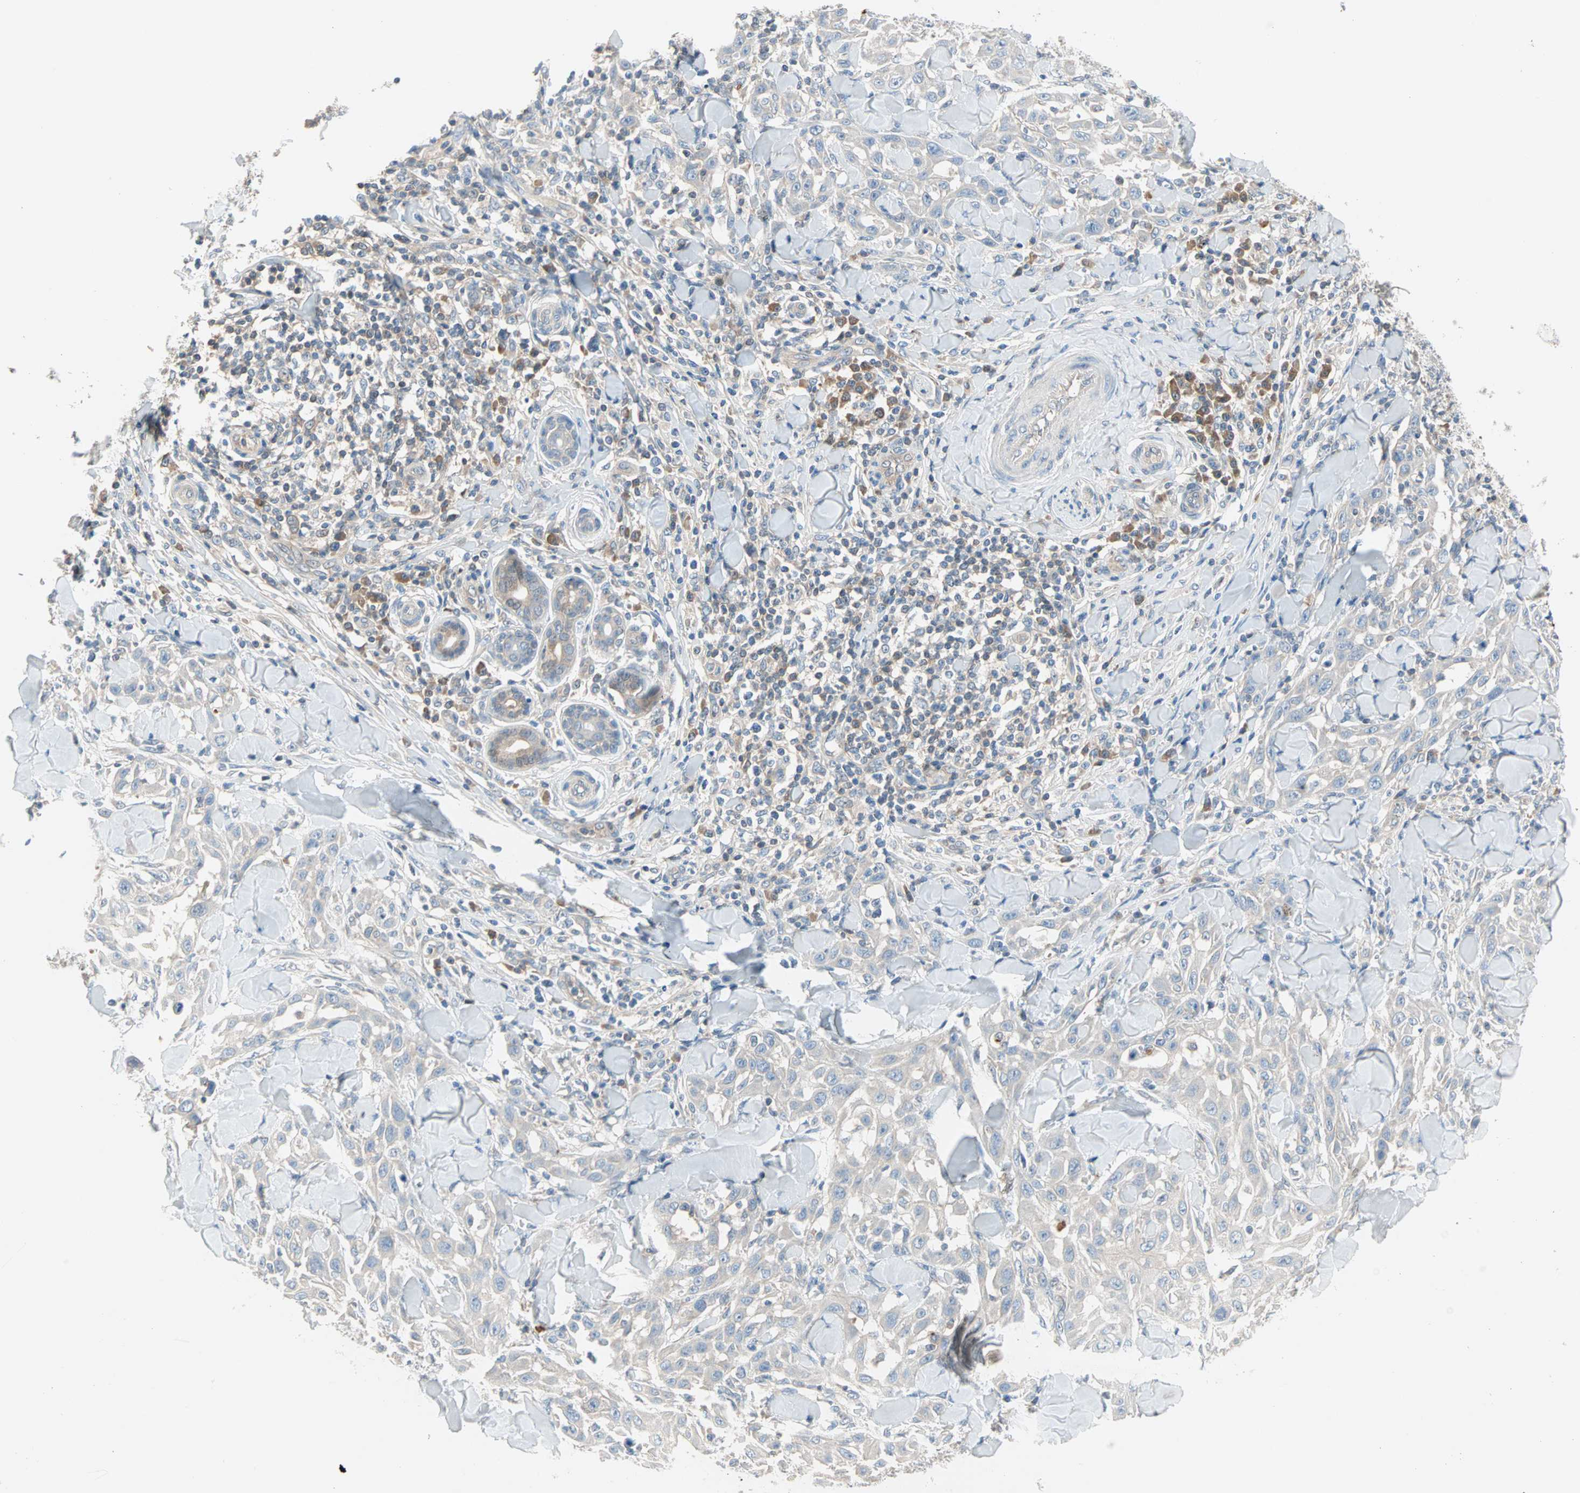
{"staining": {"intensity": "negative", "quantity": "none", "location": "none"}, "tissue": "skin cancer", "cell_type": "Tumor cells", "image_type": "cancer", "snomed": [{"axis": "morphology", "description": "Squamous cell carcinoma, NOS"}, {"axis": "topography", "description": "Skin"}], "caption": "IHC of human skin cancer exhibits no staining in tumor cells.", "gene": "MPI", "patient": {"sex": "male", "age": 24}}